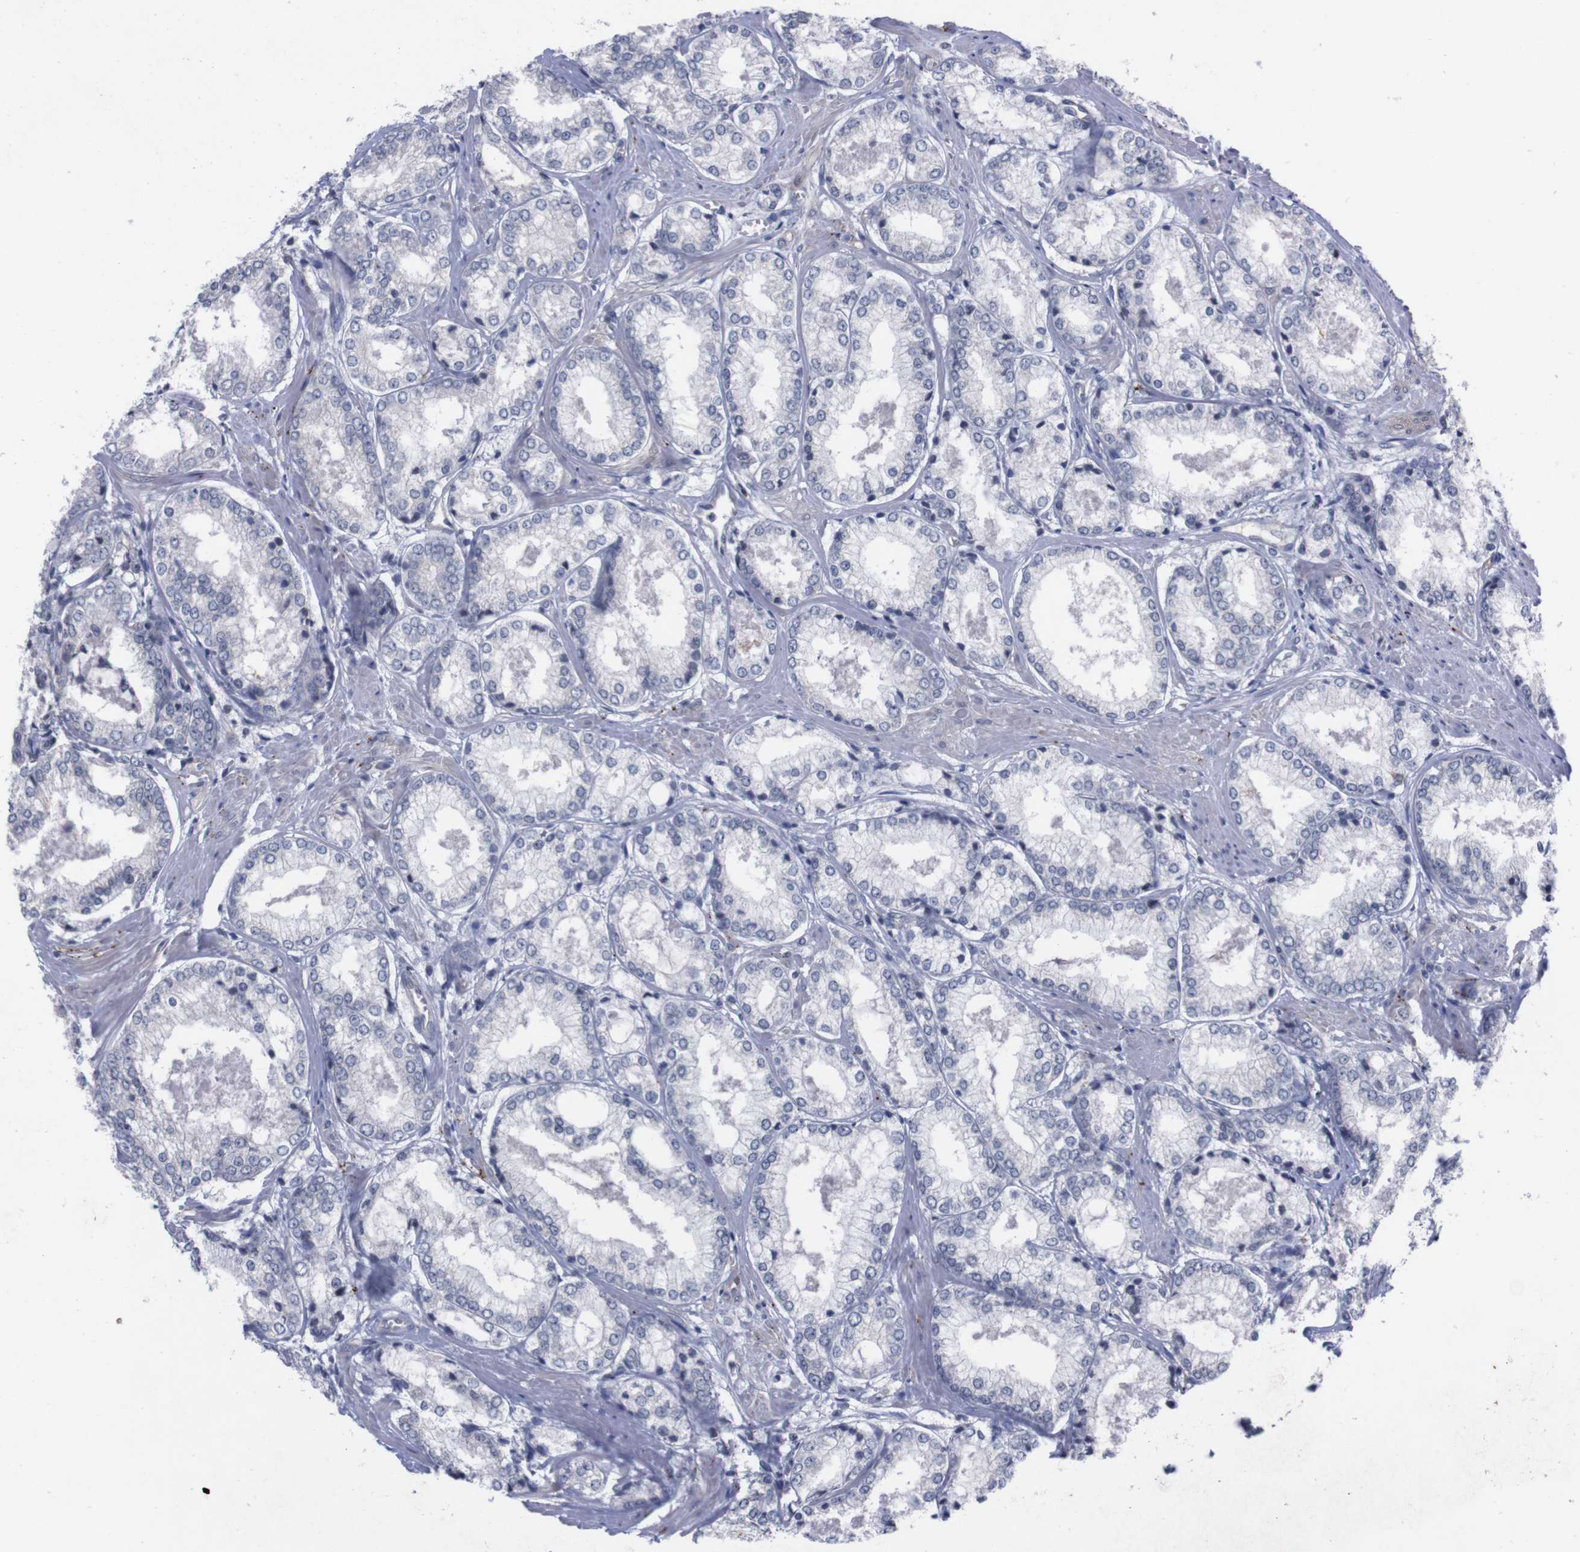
{"staining": {"intensity": "negative", "quantity": "none", "location": "none"}, "tissue": "prostate cancer", "cell_type": "Tumor cells", "image_type": "cancer", "snomed": [{"axis": "morphology", "description": "Adenocarcinoma, Low grade"}, {"axis": "topography", "description": "Prostate"}], "caption": "Tumor cells are negative for brown protein staining in prostate cancer.", "gene": "TNFRSF21", "patient": {"sex": "male", "age": 64}}